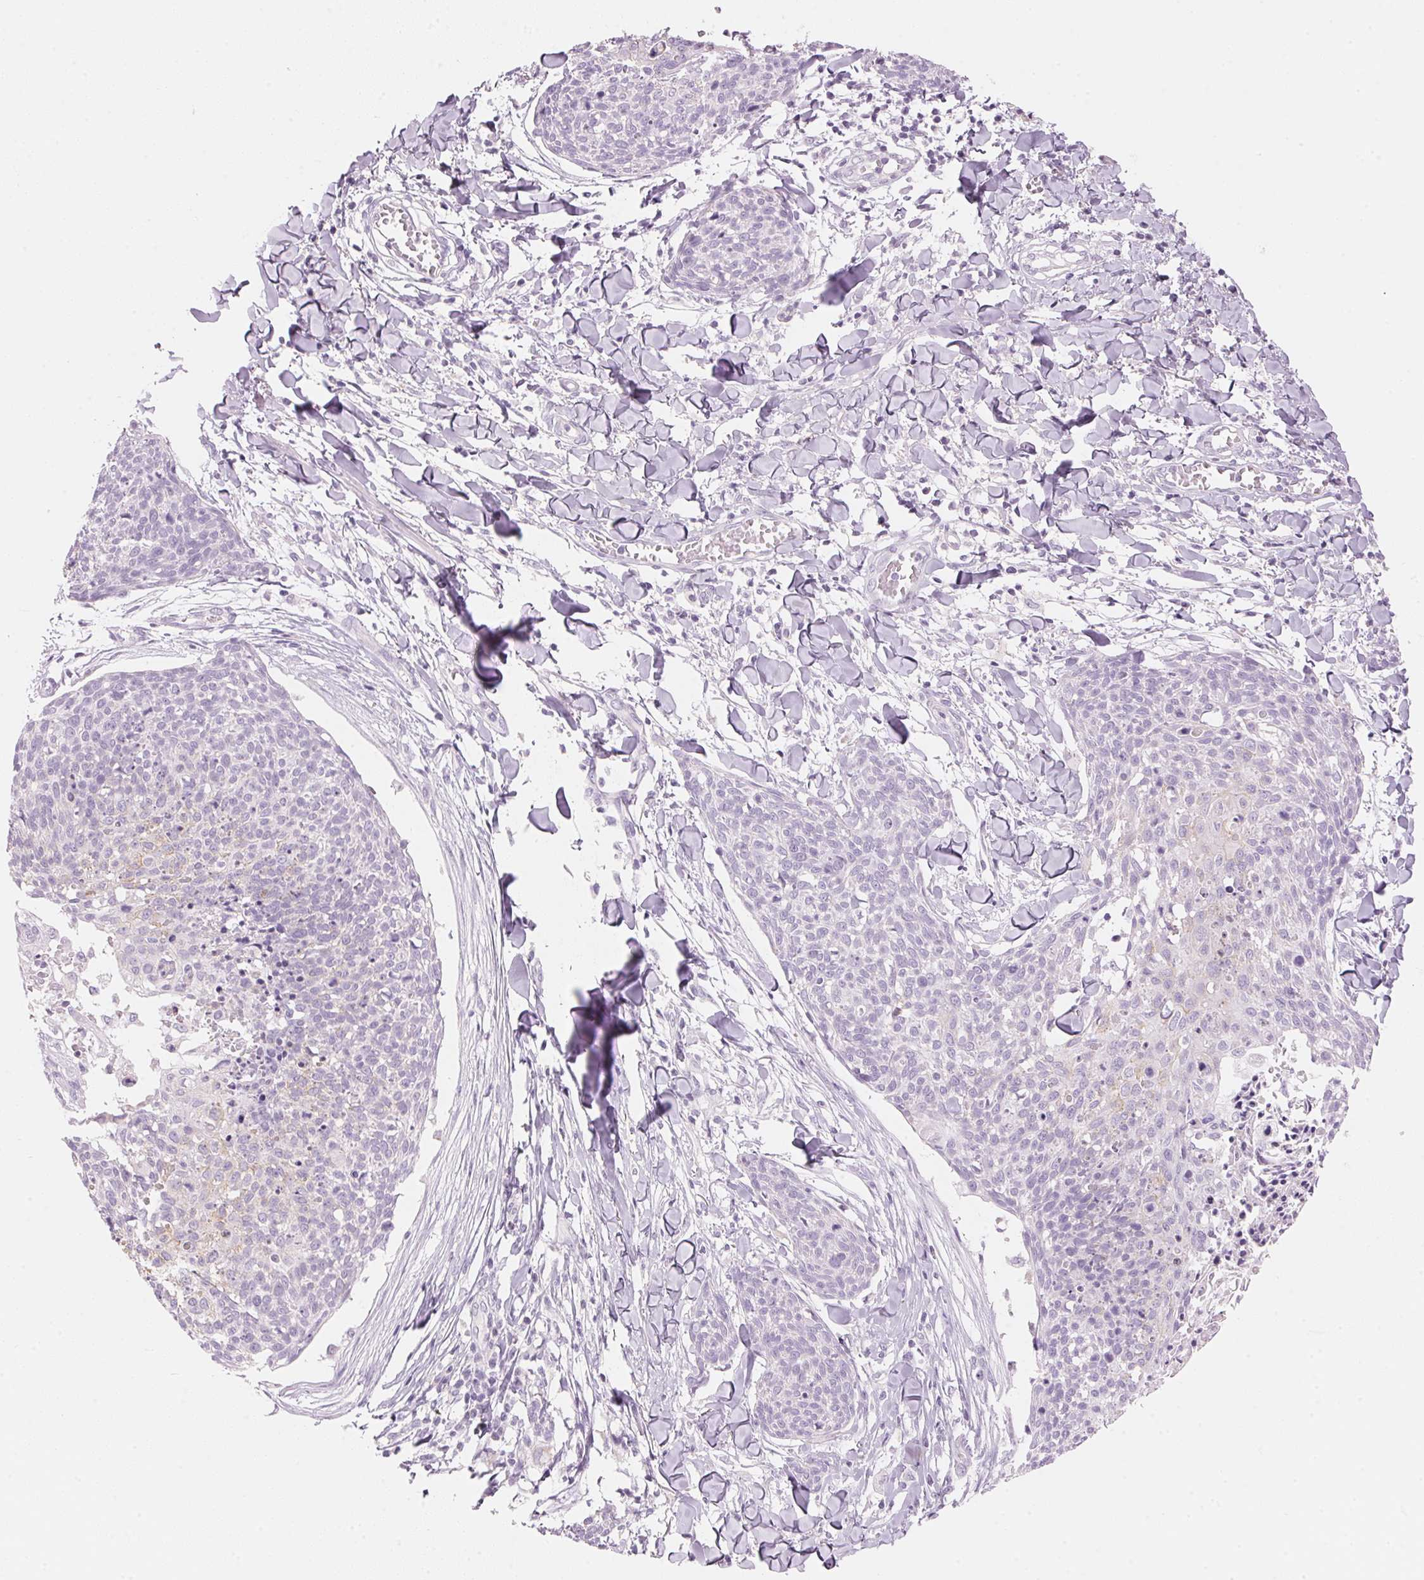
{"staining": {"intensity": "negative", "quantity": "none", "location": "none"}, "tissue": "skin cancer", "cell_type": "Tumor cells", "image_type": "cancer", "snomed": [{"axis": "morphology", "description": "Squamous cell carcinoma, NOS"}, {"axis": "topography", "description": "Skin"}, {"axis": "topography", "description": "Vulva"}], "caption": "Immunohistochemical staining of skin cancer reveals no significant staining in tumor cells.", "gene": "HOXB13", "patient": {"sex": "female", "age": 75}}